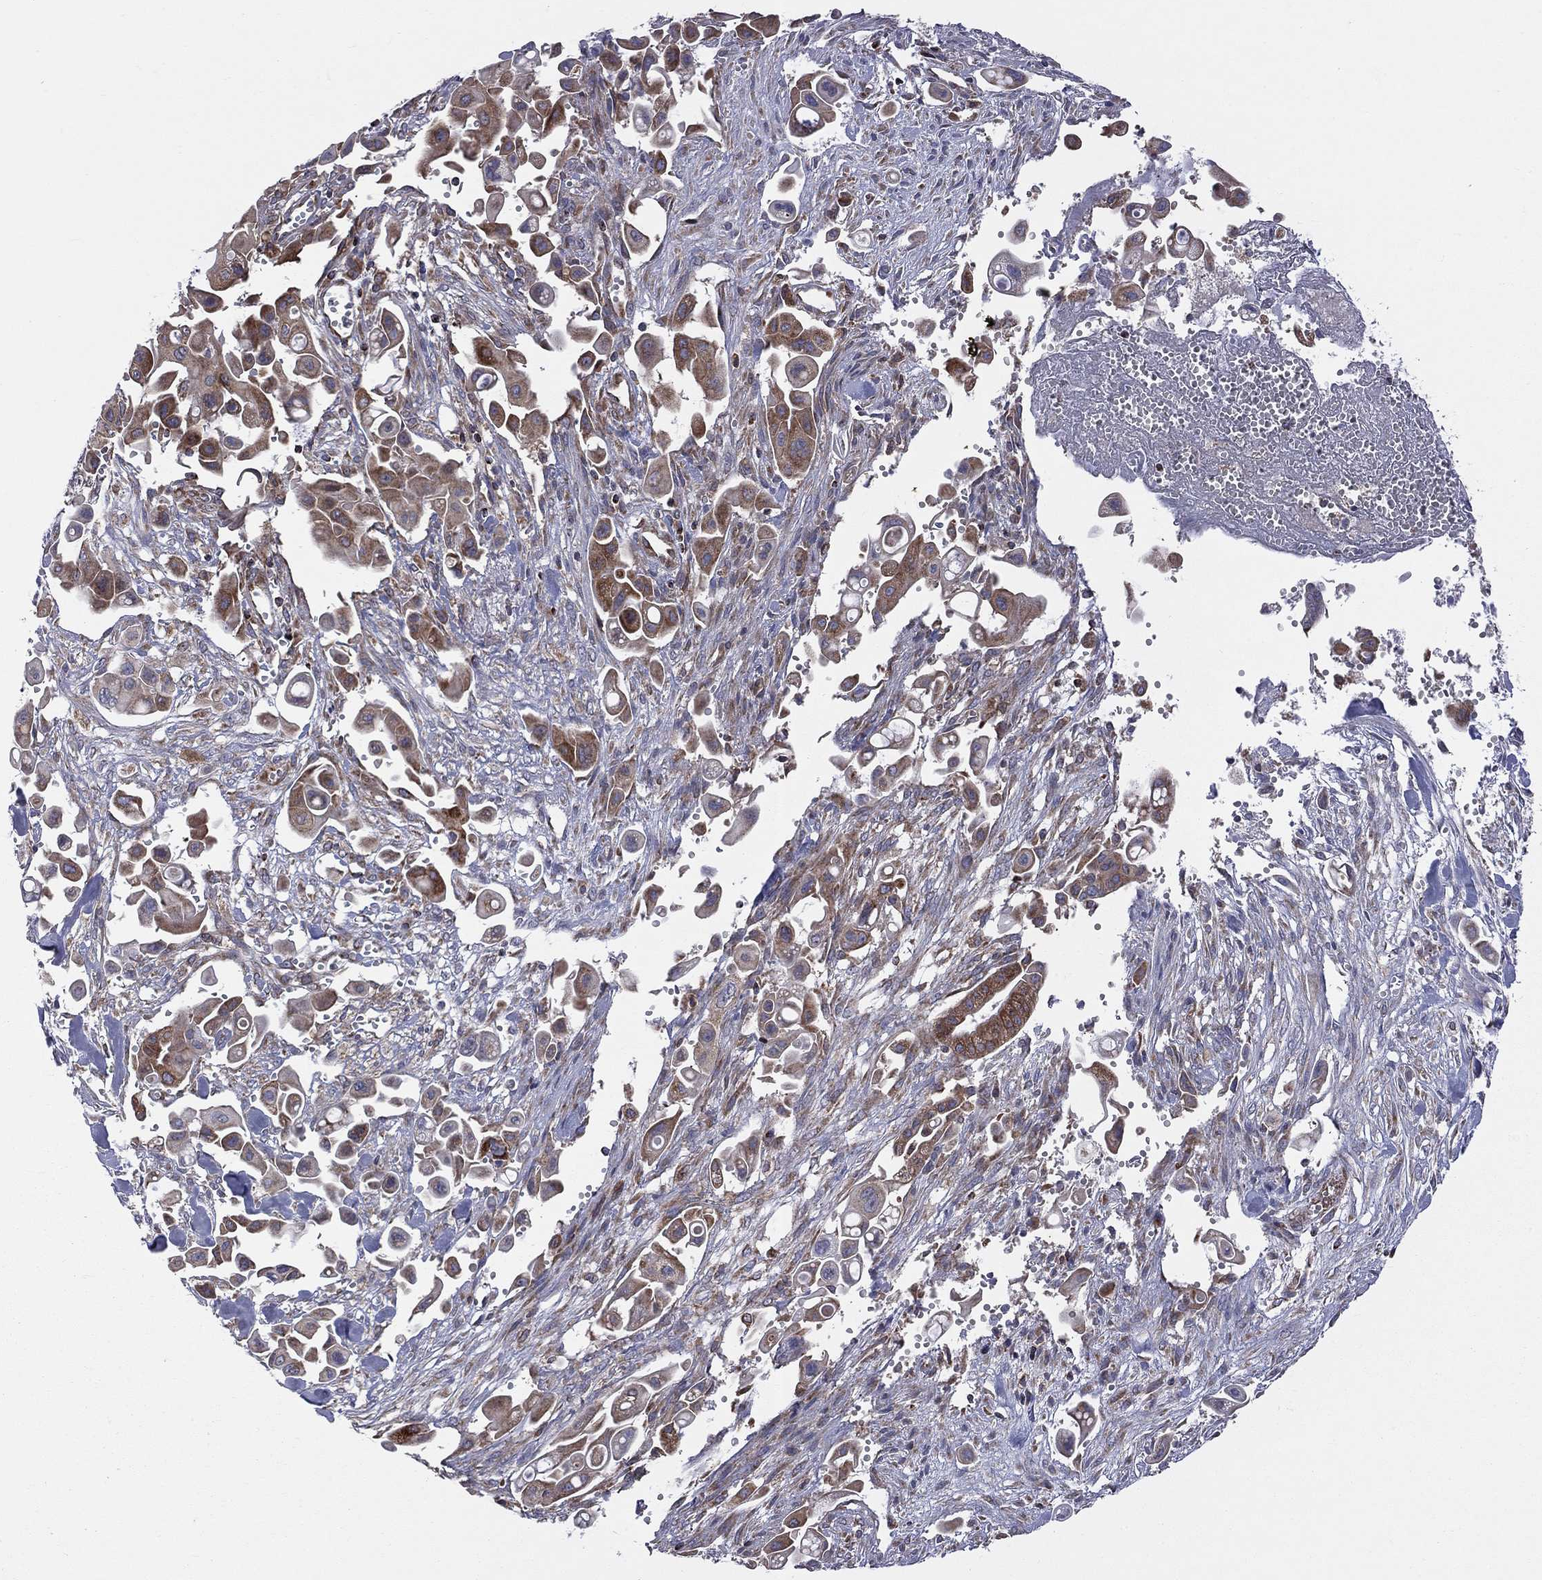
{"staining": {"intensity": "moderate", "quantity": "25%-75%", "location": "cytoplasmic/membranous"}, "tissue": "pancreatic cancer", "cell_type": "Tumor cells", "image_type": "cancer", "snomed": [{"axis": "morphology", "description": "Adenocarcinoma, NOS"}, {"axis": "topography", "description": "Pancreas"}], "caption": "The image displays a brown stain indicating the presence of a protein in the cytoplasmic/membranous of tumor cells in pancreatic cancer.", "gene": "CLPTM1", "patient": {"sex": "male", "age": 50}}